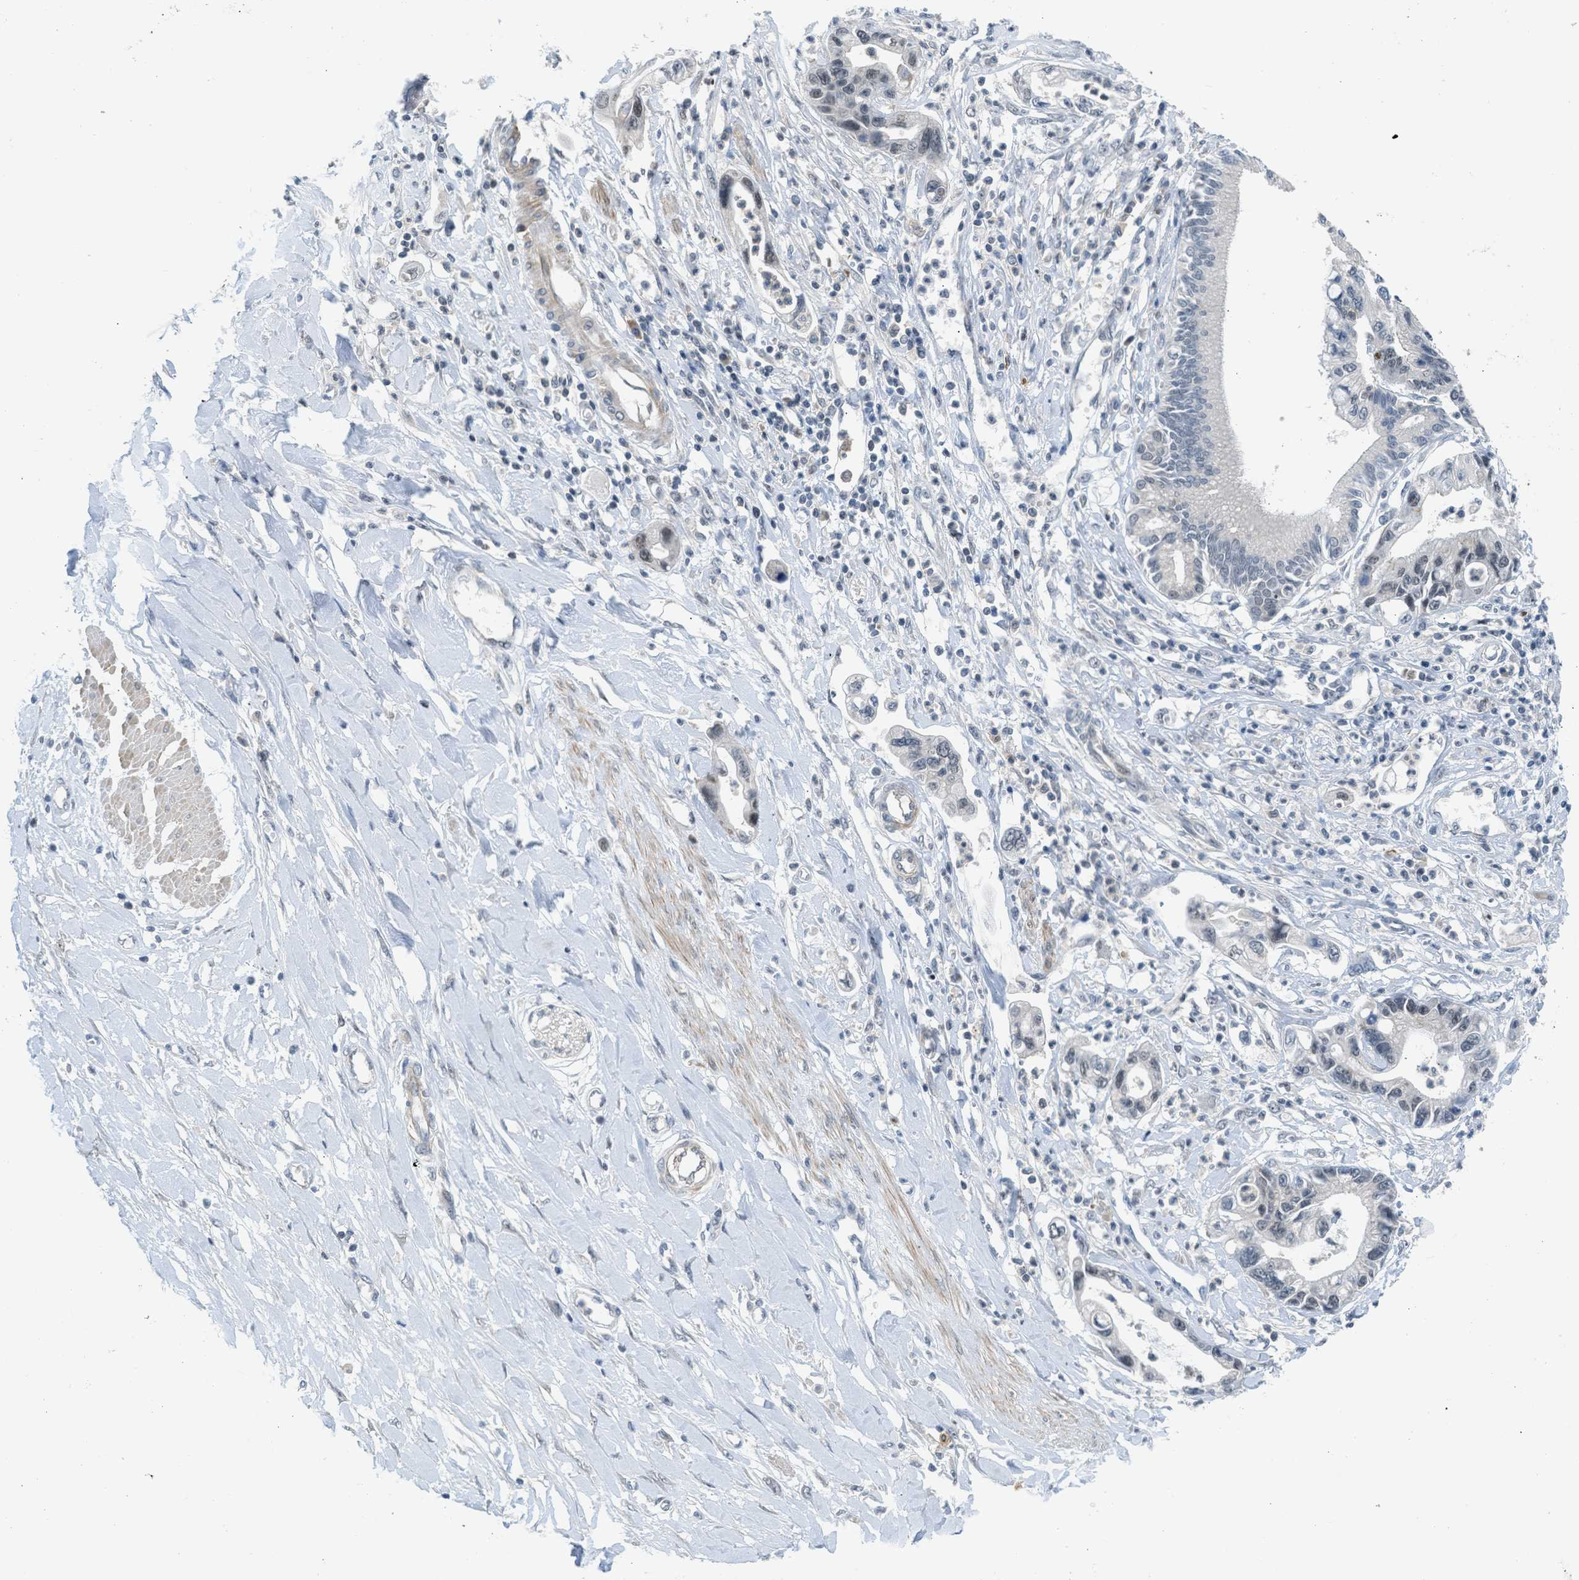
{"staining": {"intensity": "weak", "quantity": "<25%", "location": "nuclear"}, "tissue": "pancreatic cancer", "cell_type": "Tumor cells", "image_type": "cancer", "snomed": [{"axis": "morphology", "description": "Adenocarcinoma, NOS"}, {"axis": "topography", "description": "Pancreas"}], "caption": "An immunohistochemistry (IHC) micrograph of pancreatic adenocarcinoma is shown. There is no staining in tumor cells of pancreatic adenocarcinoma.", "gene": "TTBK2", "patient": {"sex": "male", "age": 56}}